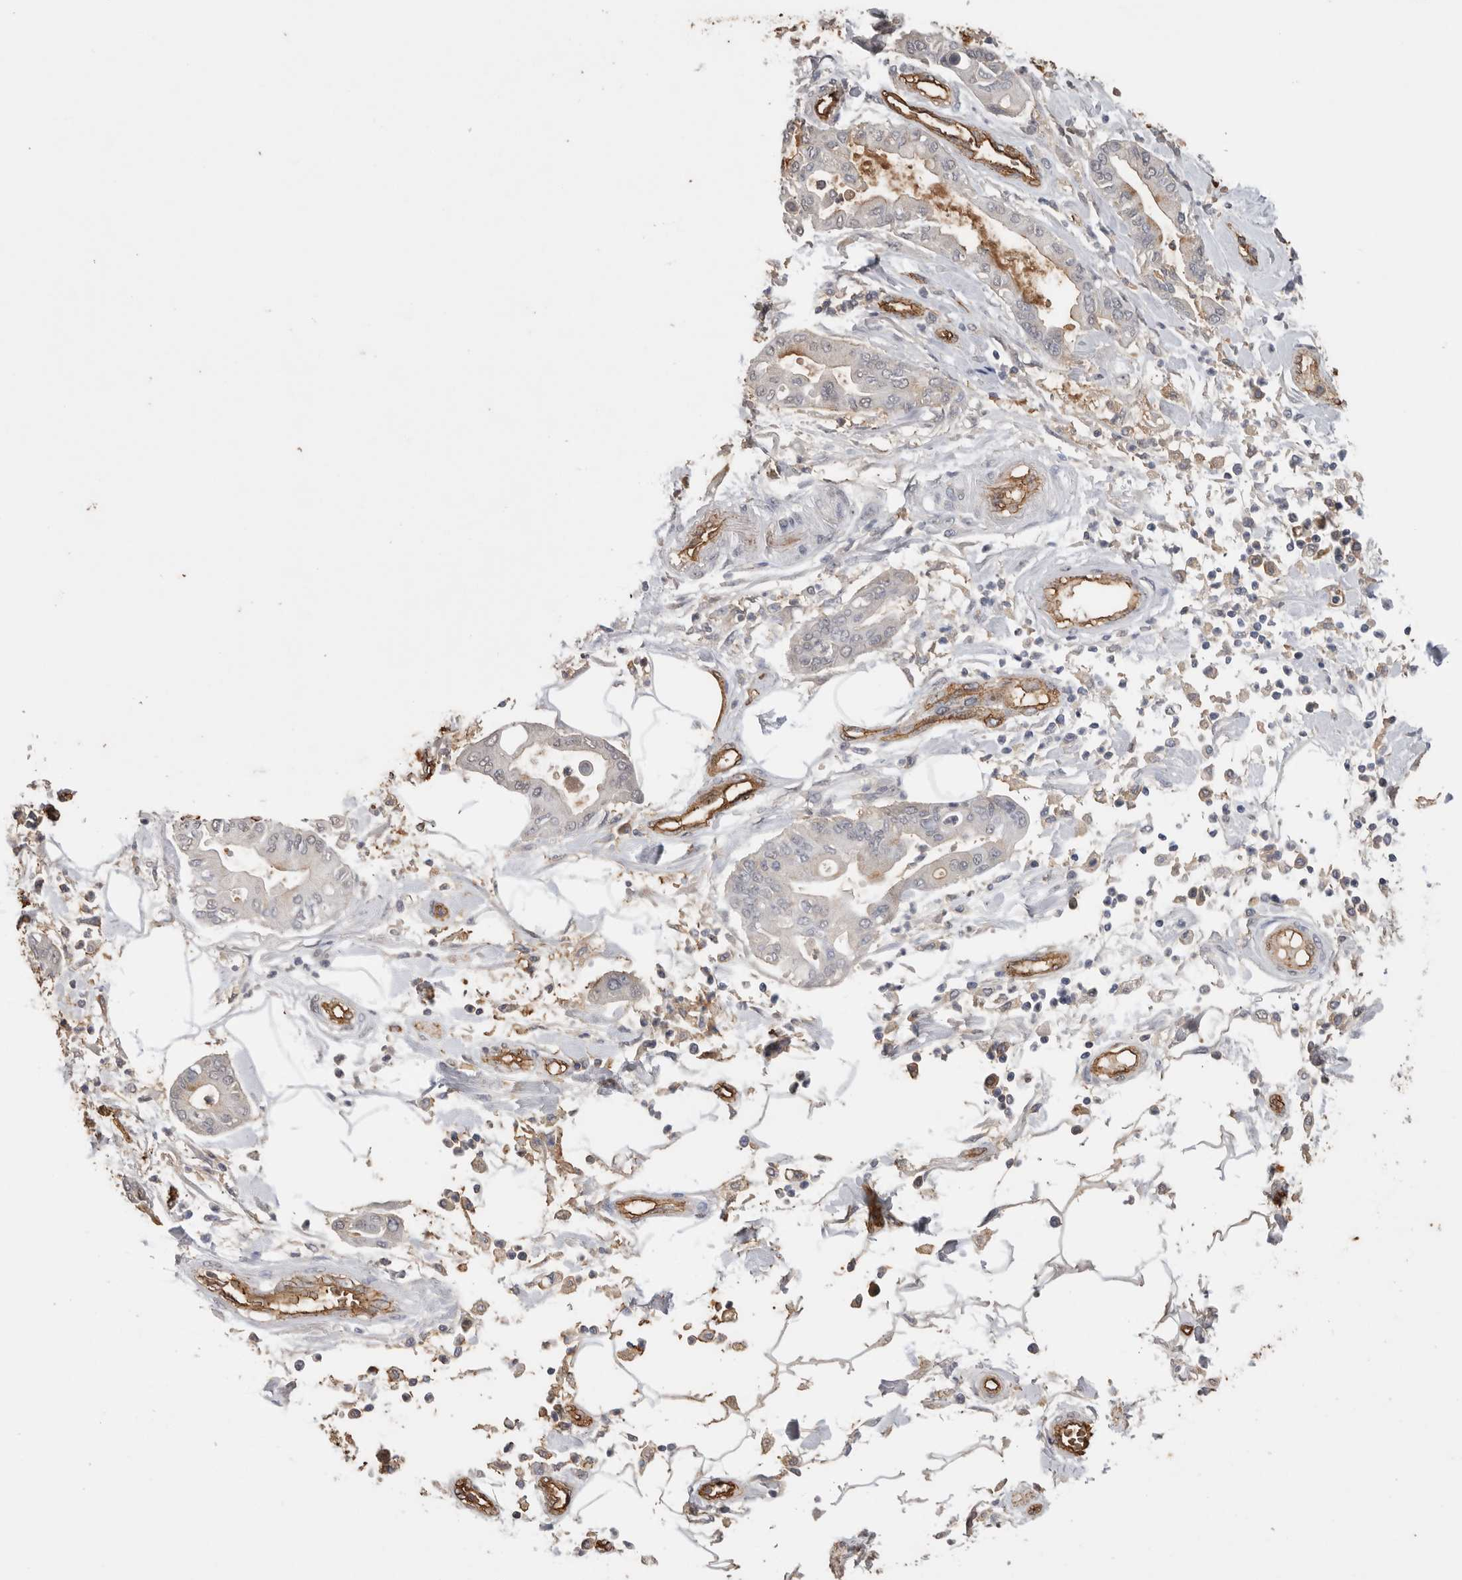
{"staining": {"intensity": "moderate", "quantity": "<25%", "location": "cytoplasmic/membranous"}, "tissue": "pancreatic cancer", "cell_type": "Tumor cells", "image_type": "cancer", "snomed": [{"axis": "morphology", "description": "Adenocarcinoma, NOS"}, {"axis": "morphology", "description": "Adenocarcinoma, metastatic, NOS"}, {"axis": "topography", "description": "Lymph node"}, {"axis": "topography", "description": "Pancreas"}, {"axis": "topography", "description": "Duodenum"}], "caption": "The image exhibits a brown stain indicating the presence of a protein in the cytoplasmic/membranous of tumor cells in pancreatic adenocarcinoma.", "gene": "IL27", "patient": {"sex": "female", "age": 64}}